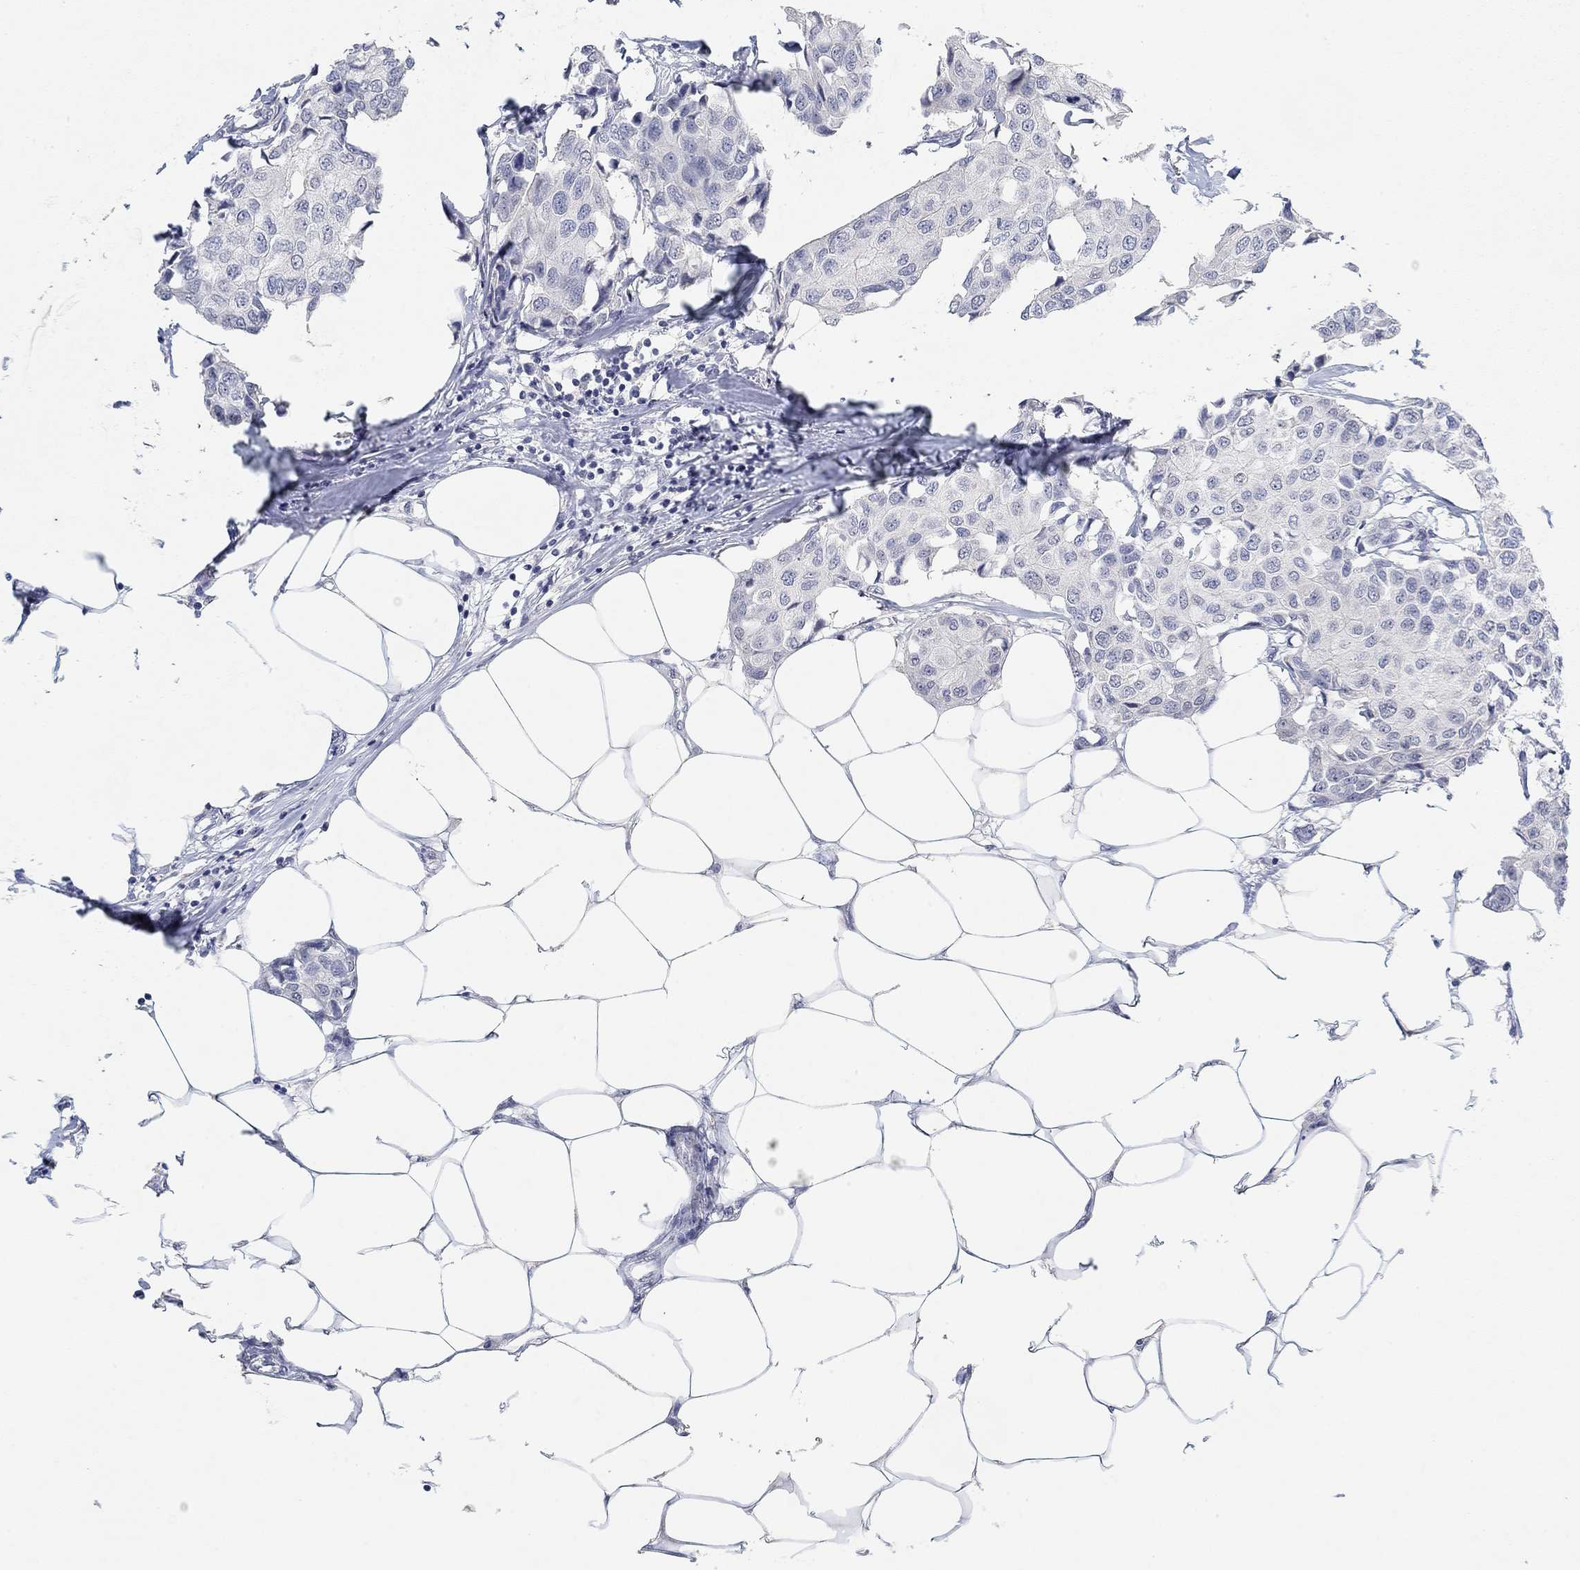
{"staining": {"intensity": "negative", "quantity": "none", "location": "none"}, "tissue": "breast cancer", "cell_type": "Tumor cells", "image_type": "cancer", "snomed": [{"axis": "morphology", "description": "Duct carcinoma"}, {"axis": "topography", "description": "Breast"}], "caption": "This is an immunohistochemistry (IHC) histopathology image of human intraductal carcinoma (breast). There is no expression in tumor cells.", "gene": "VAT1L", "patient": {"sex": "female", "age": 80}}